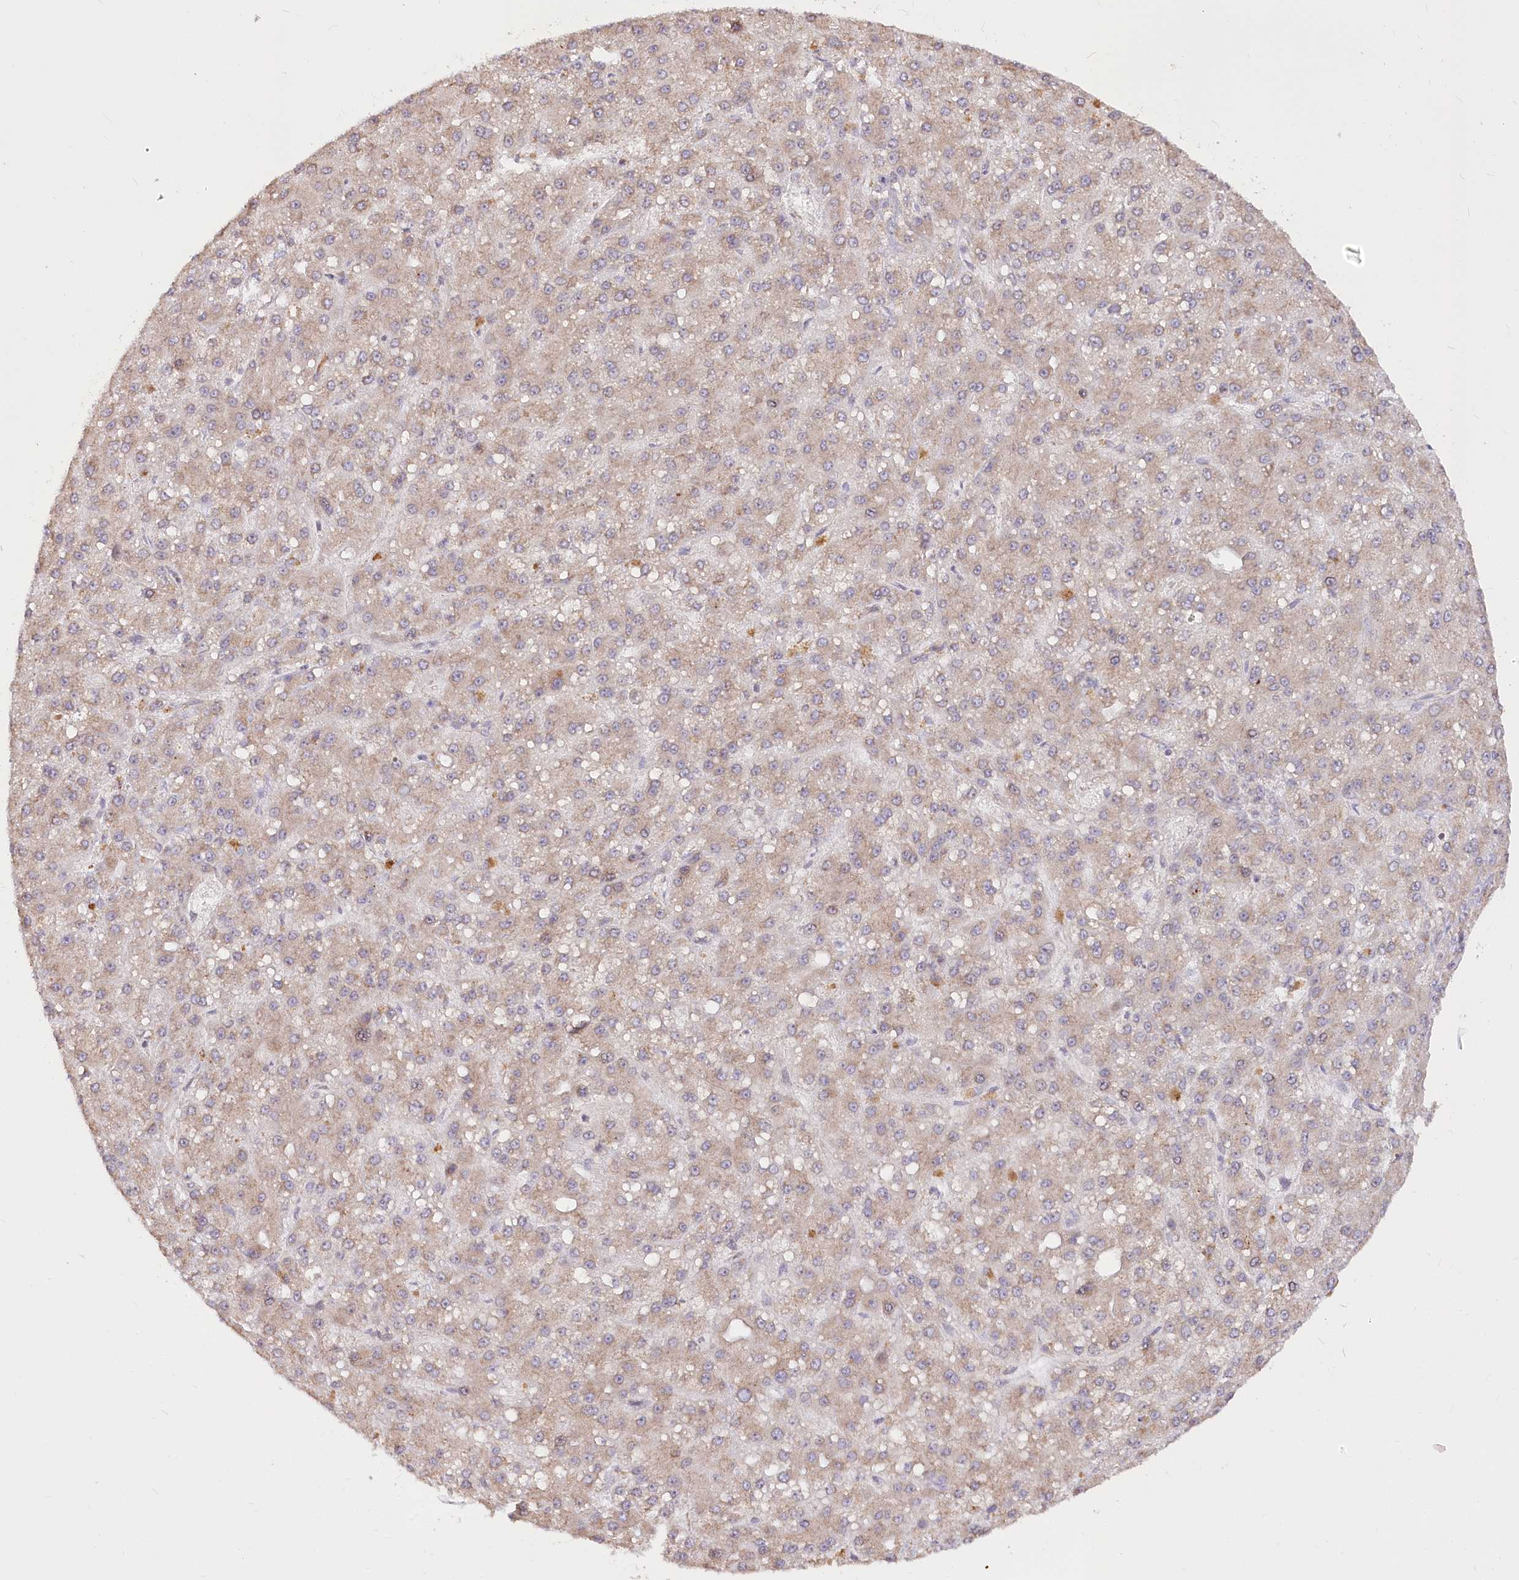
{"staining": {"intensity": "weak", "quantity": ">75%", "location": "cytoplasmic/membranous"}, "tissue": "liver cancer", "cell_type": "Tumor cells", "image_type": "cancer", "snomed": [{"axis": "morphology", "description": "Carcinoma, Hepatocellular, NOS"}, {"axis": "topography", "description": "Liver"}], "caption": "This is an image of immunohistochemistry staining of hepatocellular carcinoma (liver), which shows weak expression in the cytoplasmic/membranous of tumor cells.", "gene": "STT3B", "patient": {"sex": "male", "age": 67}}